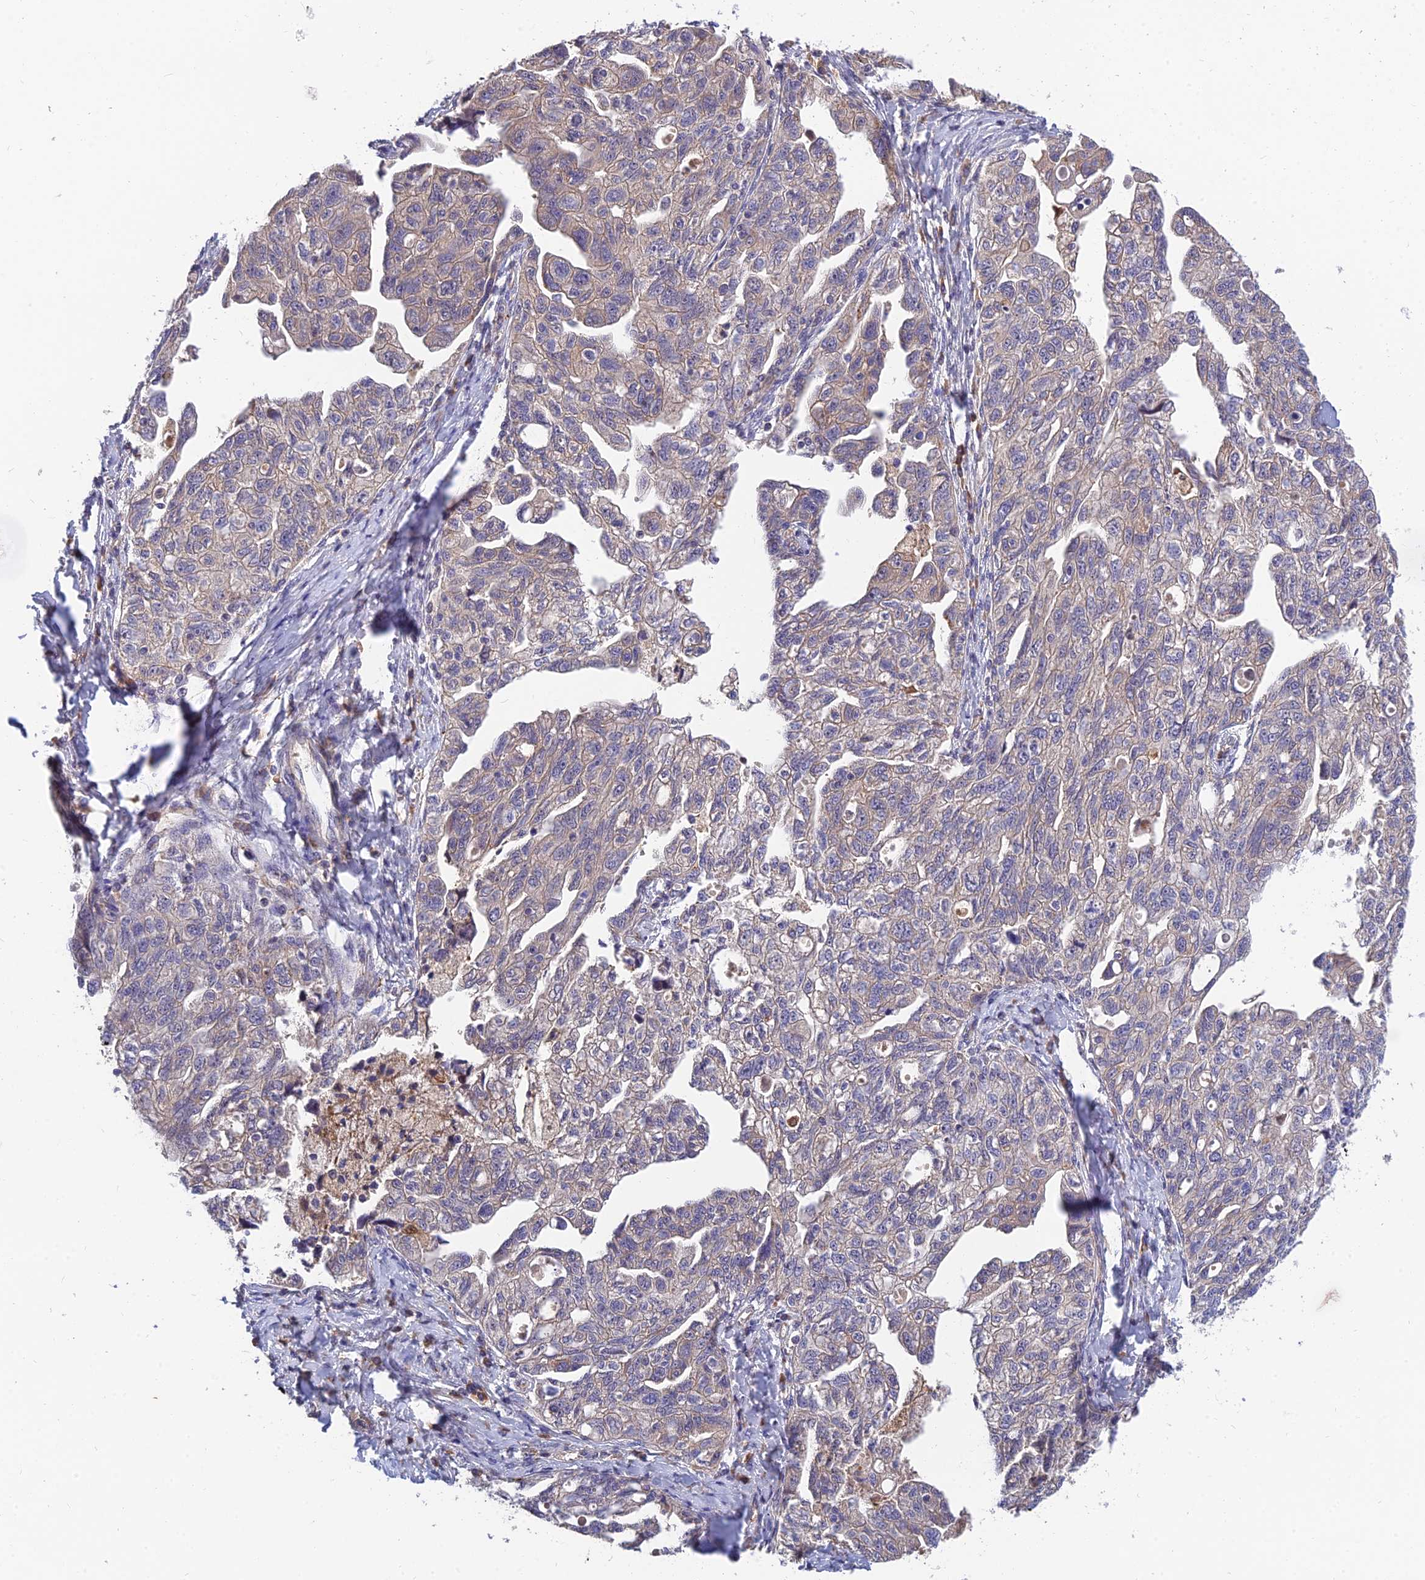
{"staining": {"intensity": "weak", "quantity": "<25%", "location": "cytoplasmic/membranous"}, "tissue": "ovarian cancer", "cell_type": "Tumor cells", "image_type": "cancer", "snomed": [{"axis": "morphology", "description": "Carcinoma, NOS"}, {"axis": "morphology", "description": "Cystadenocarcinoma, serous, NOS"}, {"axis": "topography", "description": "Ovary"}], "caption": "The immunohistochemistry histopathology image has no significant staining in tumor cells of ovarian cancer (serous cystadenocarcinoma) tissue. (Brightfield microscopy of DAB immunohistochemistry at high magnification).", "gene": "MRPL35", "patient": {"sex": "female", "age": 69}}